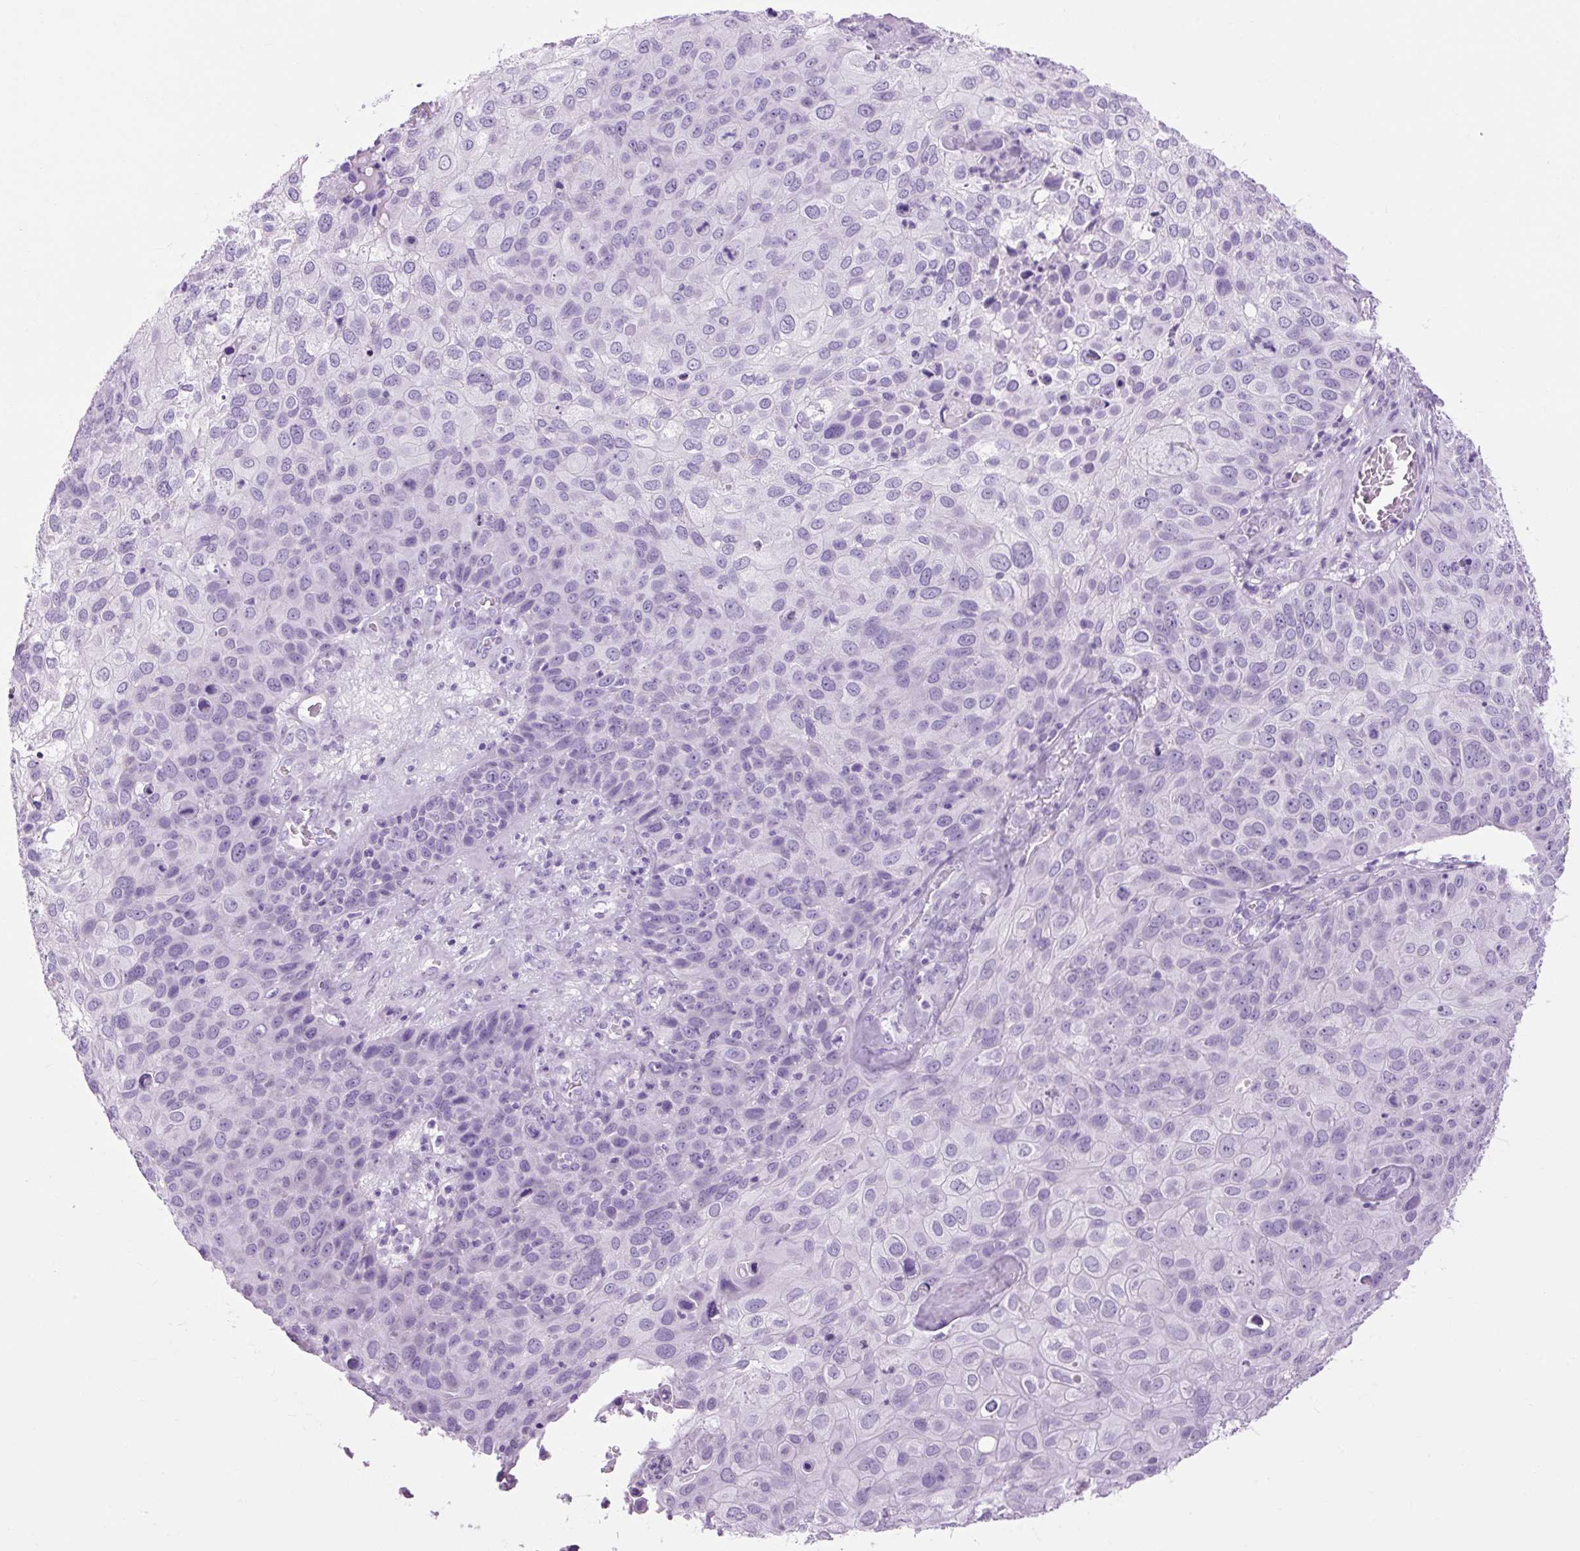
{"staining": {"intensity": "negative", "quantity": "none", "location": "none"}, "tissue": "skin cancer", "cell_type": "Tumor cells", "image_type": "cancer", "snomed": [{"axis": "morphology", "description": "Squamous cell carcinoma, NOS"}, {"axis": "topography", "description": "Skin"}], "caption": "A high-resolution histopathology image shows IHC staining of squamous cell carcinoma (skin), which reveals no significant positivity in tumor cells. (IHC, brightfield microscopy, high magnification).", "gene": "OOEP", "patient": {"sex": "male", "age": 87}}